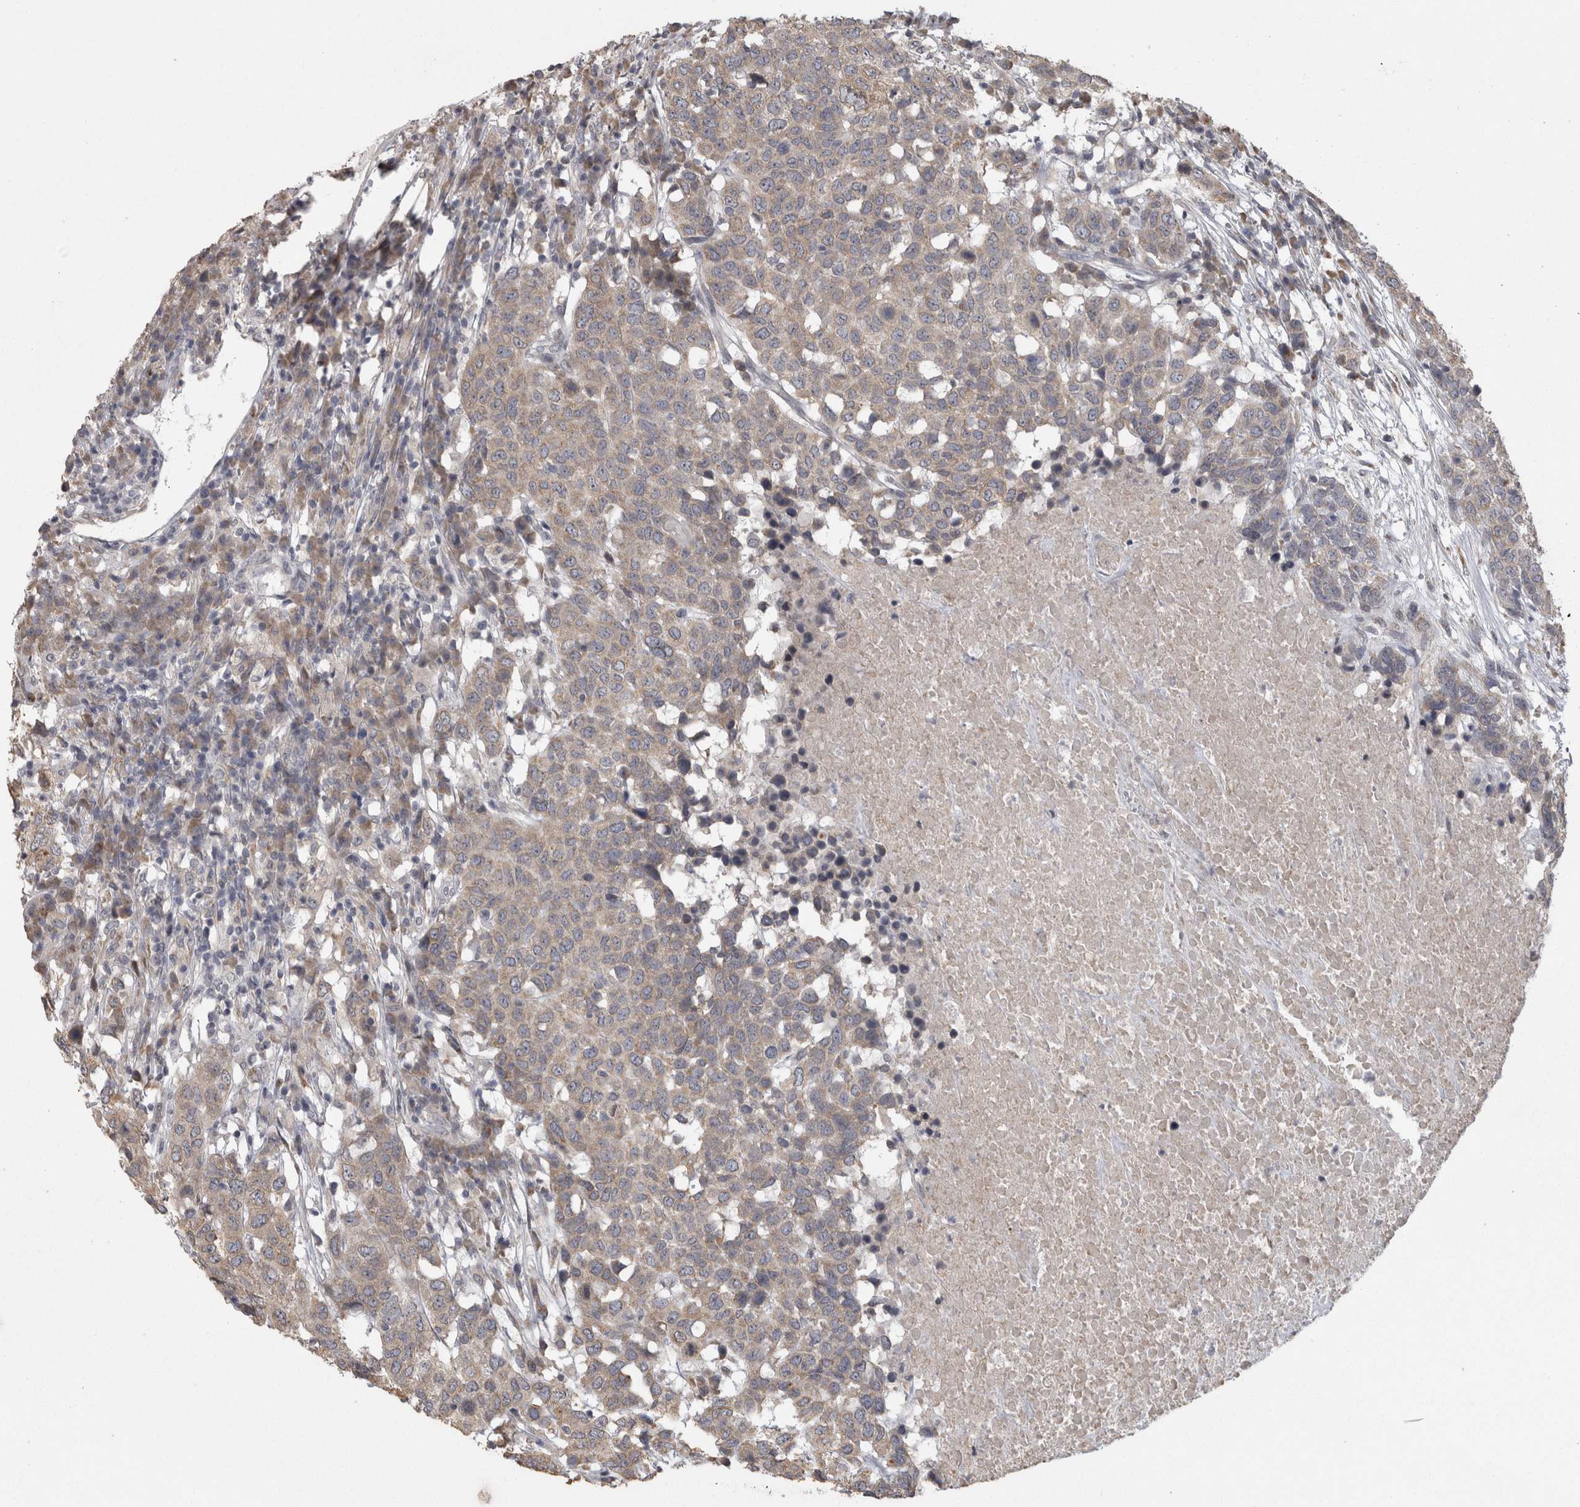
{"staining": {"intensity": "weak", "quantity": ">75%", "location": "cytoplasmic/membranous"}, "tissue": "head and neck cancer", "cell_type": "Tumor cells", "image_type": "cancer", "snomed": [{"axis": "morphology", "description": "Squamous cell carcinoma, NOS"}, {"axis": "topography", "description": "Head-Neck"}], "caption": "This micrograph reveals immunohistochemistry staining of head and neck cancer (squamous cell carcinoma), with low weak cytoplasmic/membranous expression in approximately >75% of tumor cells.", "gene": "RAB29", "patient": {"sex": "male", "age": 66}}